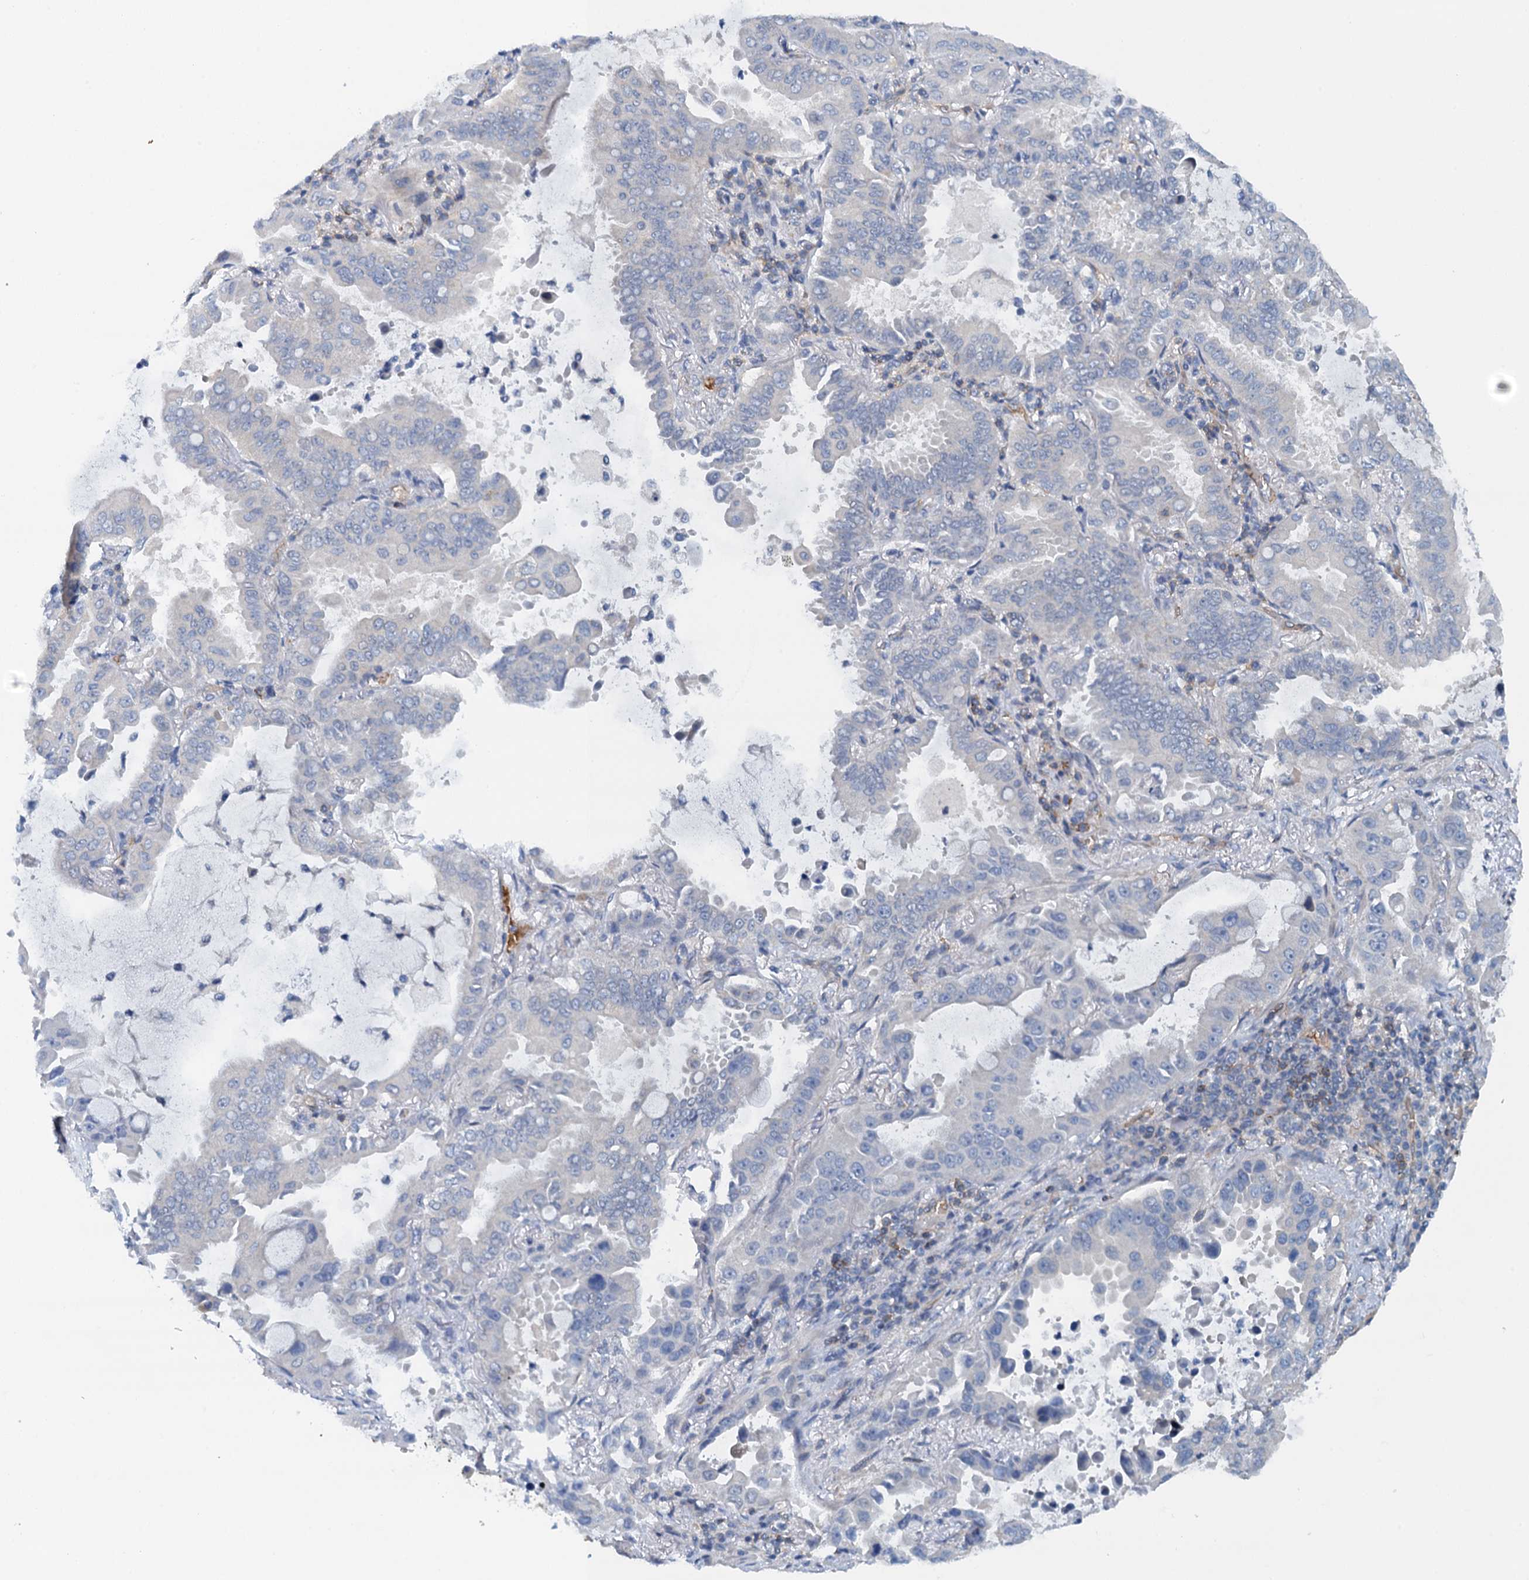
{"staining": {"intensity": "negative", "quantity": "none", "location": "none"}, "tissue": "lung cancer", "cell_type": "Tumor cells", "image_type": "cancer", "snomed": [{"axis": "morphology", "description": "Adenocarcinoma, NOS"}, {"axis": "topography", "description": "Lung"}], "caption": "This is a image of IHC staining of adenocarcinoma (lung), which shows no staining in tumor cells.", "gene": "ROGDI", "patient": {"sex": "male", "age": 64}}